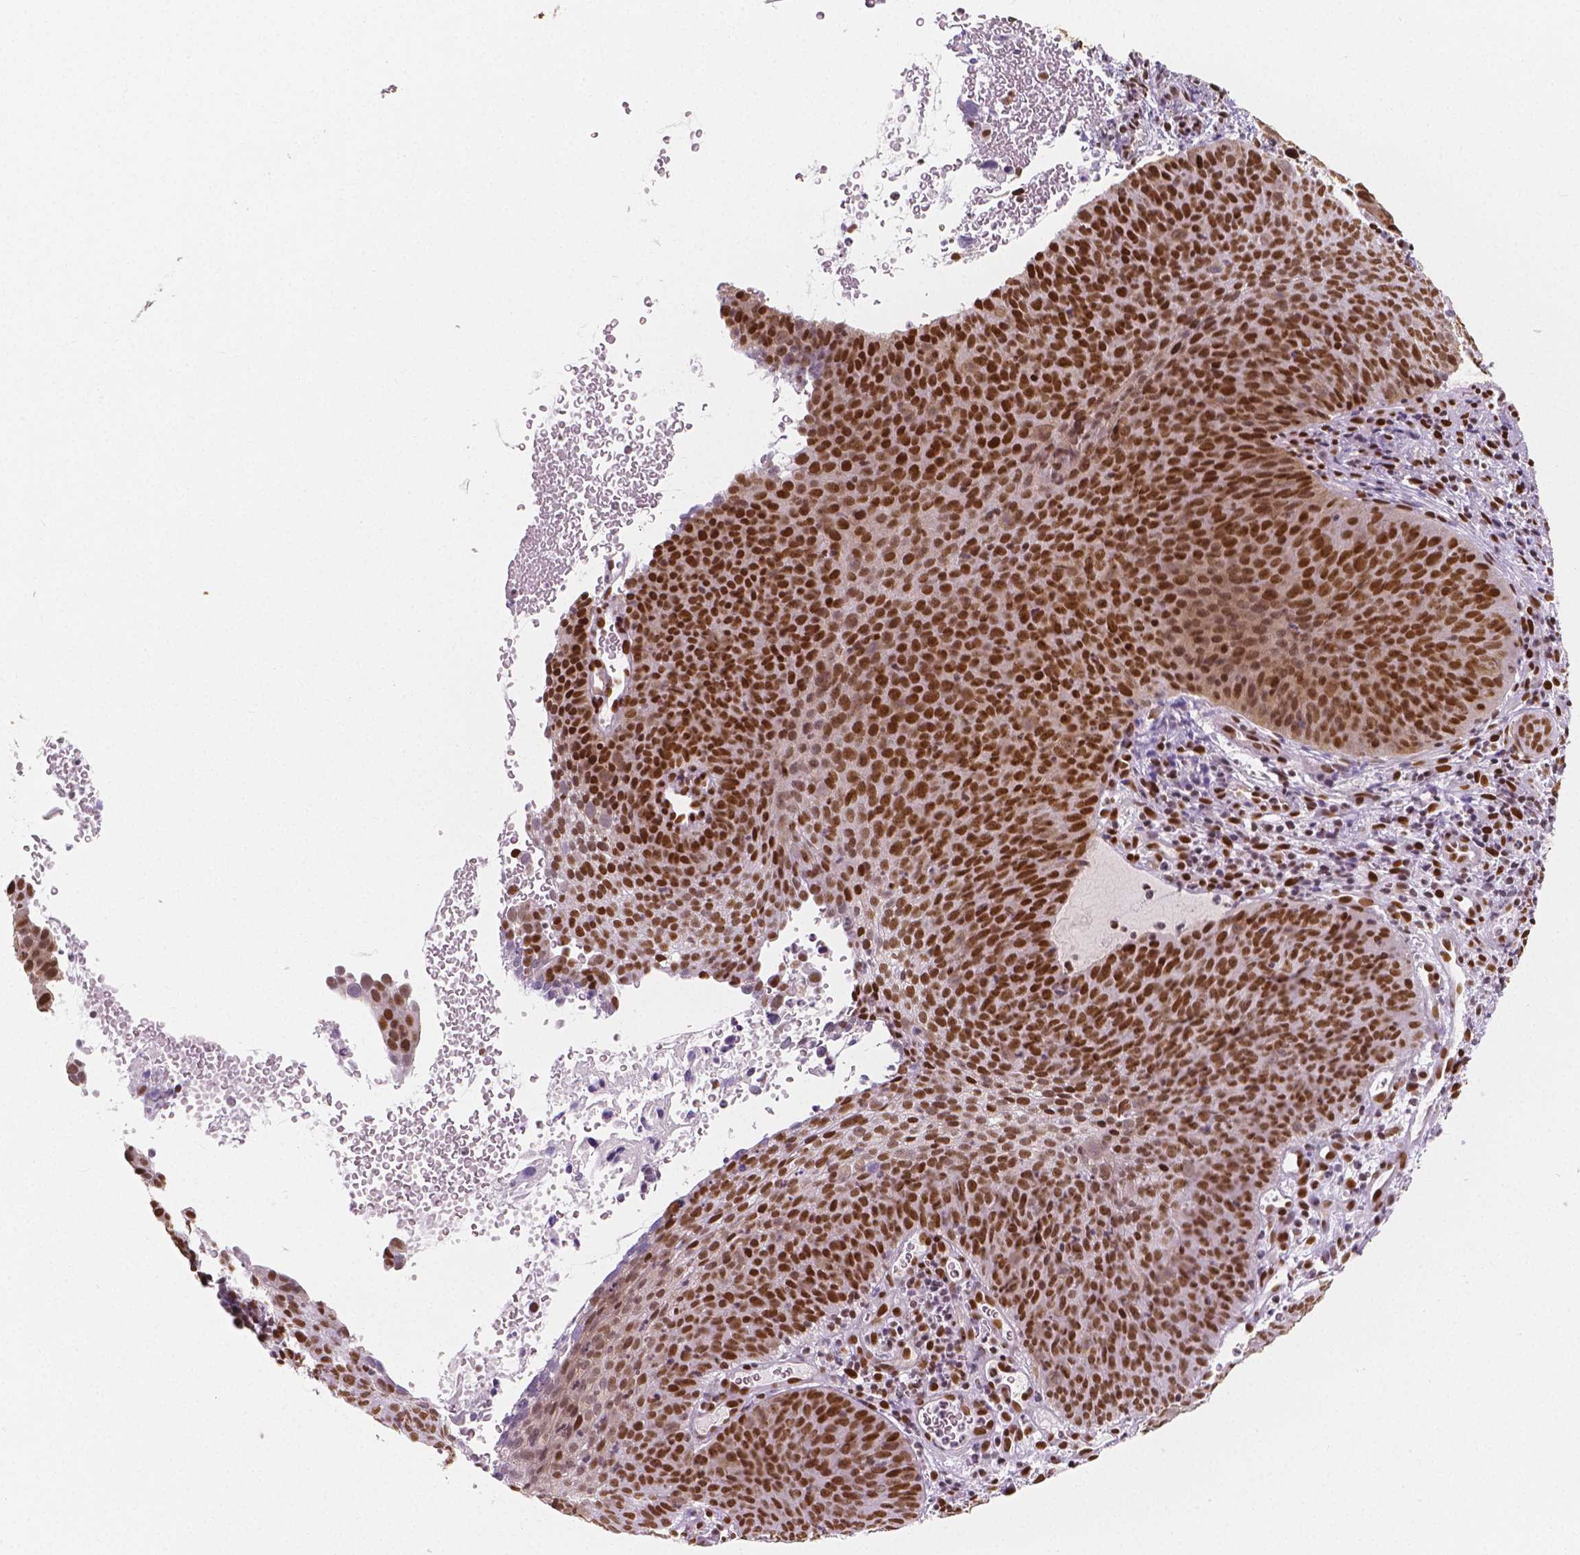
{"staining": {"intensity": "strong", "quantity": ">75%", "location": "nuclear"}, "tissue": "cervical cancer", "cell_type": "Tumor cells", "image_type": "cancer", "snomed": [{"axis": "morphology", "description": "Squamous cell carcinoma, NOS"}, {"axis": "topography", "description": "Cervix"}], "caption": "This photomicrograph shows immunohistochemistry (IHC) staining of human cervical squamous cell carcinoma, with high strong nuclear positivity in approximately >75% of tumor cells.", "gene": "NUCKS1", "patient": {"sex": "female", "age": 35}}